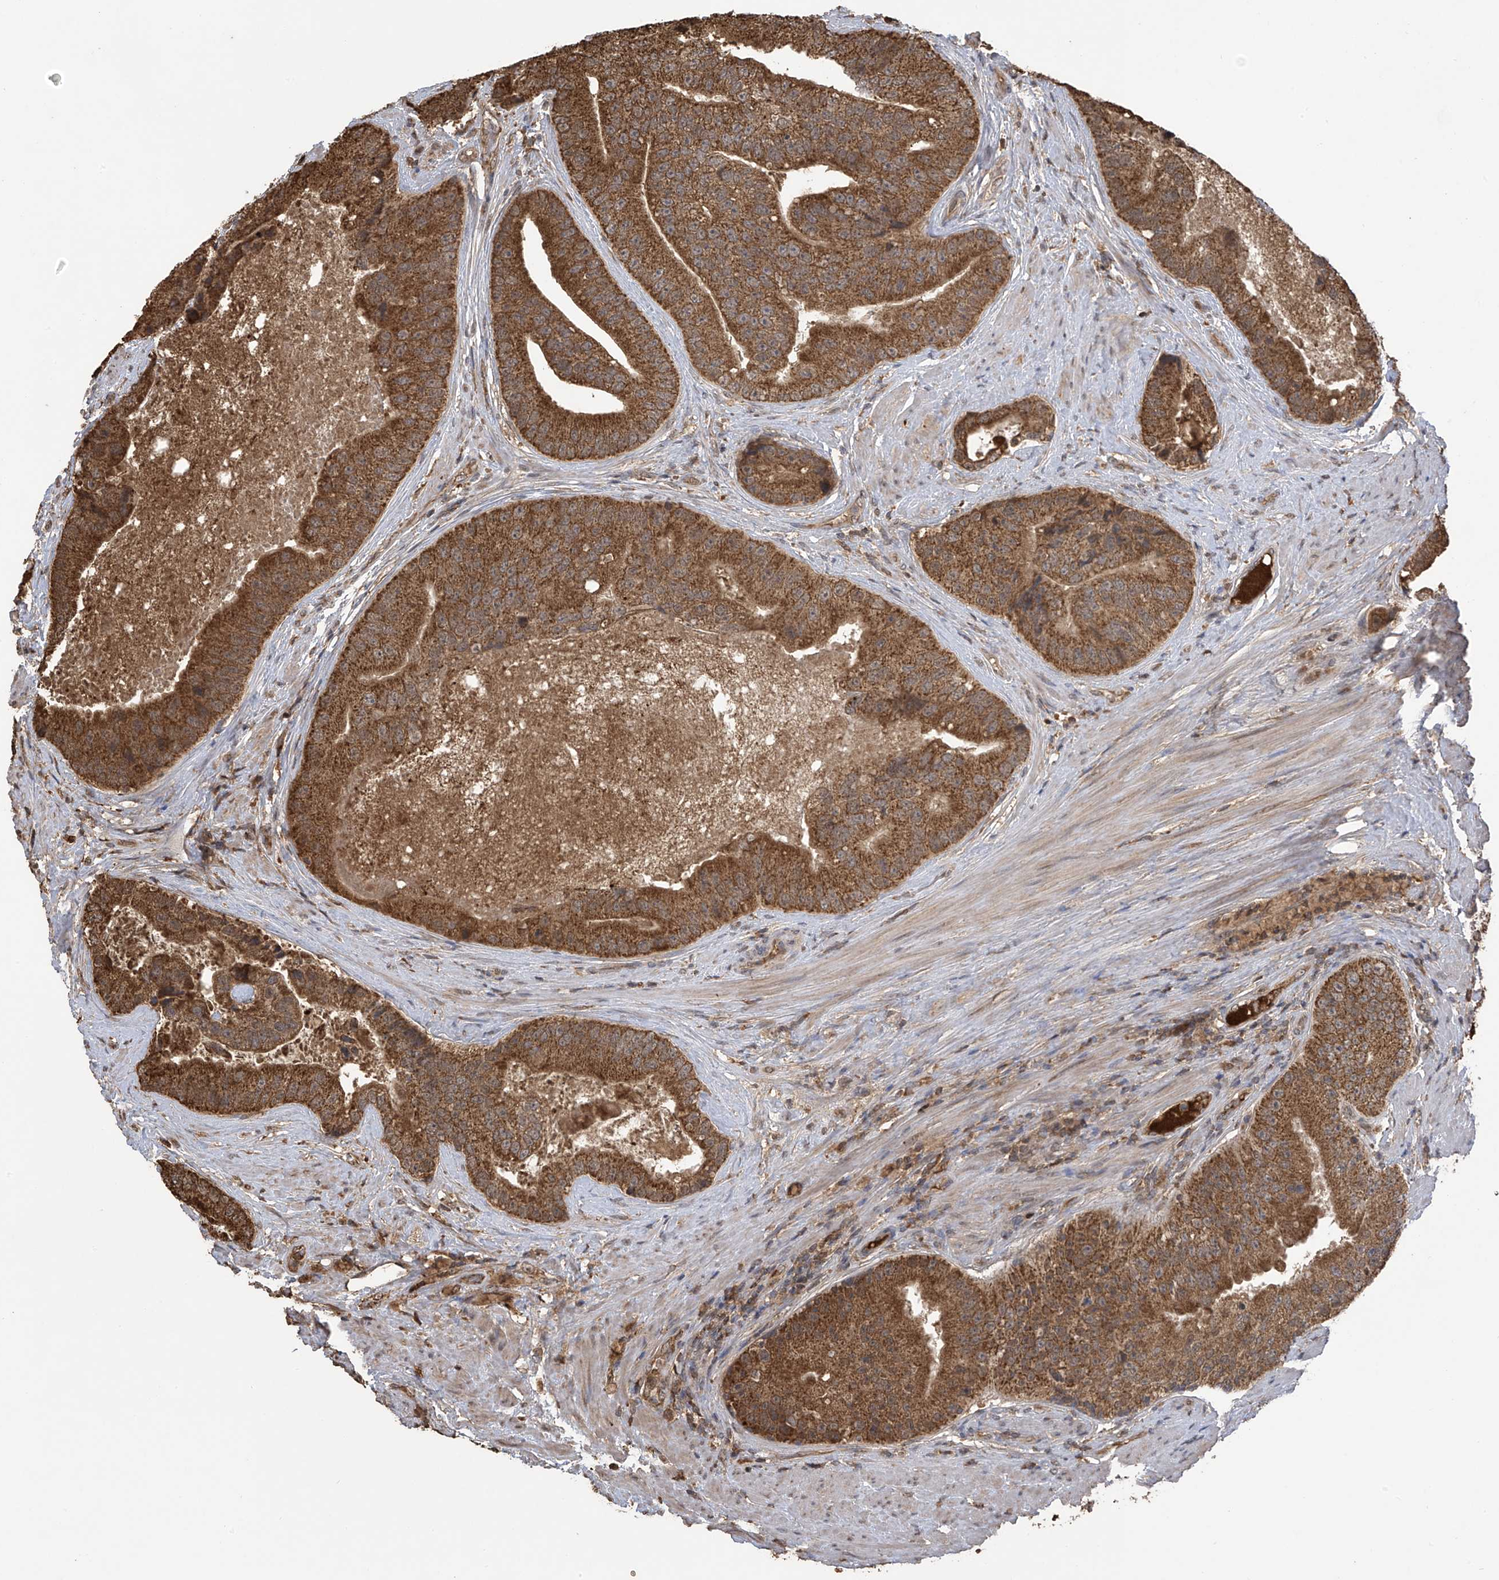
{"staining": {"intensity": "strong", "quantity": ">75%", "location": "cytoplasmic/membranous"}, "tissue": "prostate cancer", "cell_type": "Tumor cells", "image_type": "cancer", "snomed": [{"axis": "morphology", "description": "Adenocarcinoma, High grade"}, {"axis": "topography", "description": "Prostate"}], "caption": "The photomicrograph displays staining of prostate cancer, revealing strong cytoplasmic/membranous protein staining (brown color) within tumor cells.", "gene": "PNPT1", "patient": {"sex": "male", "age": 70}}